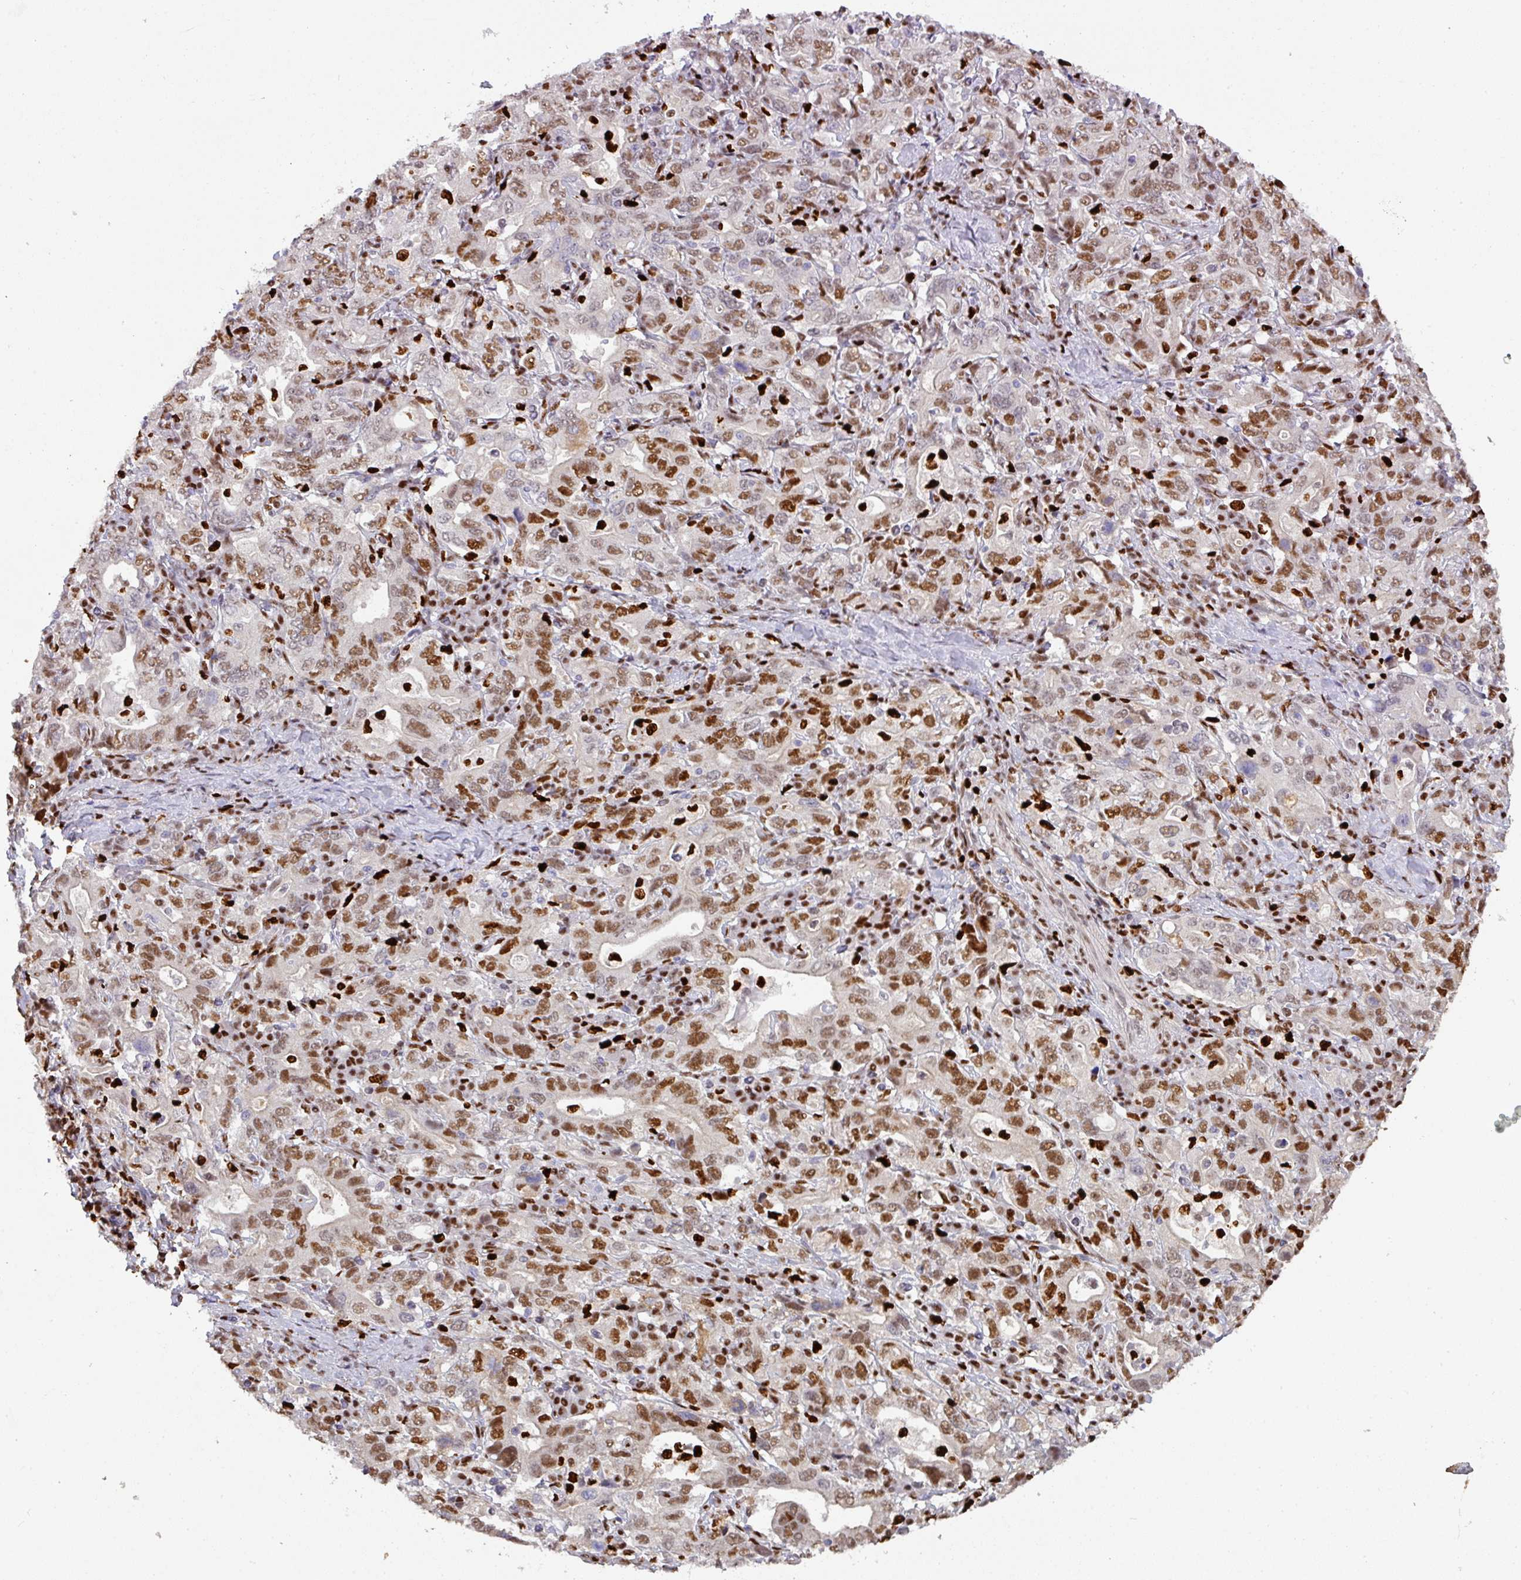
{"staining": {"intensity": "moderate", "quantity": "25%-75%", "location": "nuclear"}, "tissue": "stomach cancer", "cell_type": "Tumor cells", "image_type": "cancer", "snomed": [{"axis": "morphology", "description": "Adenocarcinoma, NOS"}, {"axis": "topography", "description": "Stomach, upper"}, {"axis": "topography", "description": "Stomach"}], "caption": "This micrograph displays IHC staining of human adenocarcinoma (stomach), with medium moderate nuclear positivity in about 25%-75% of tumor cells.", "gene": "SAMHD1", "patient": {"sex": "male", "age": 62}}